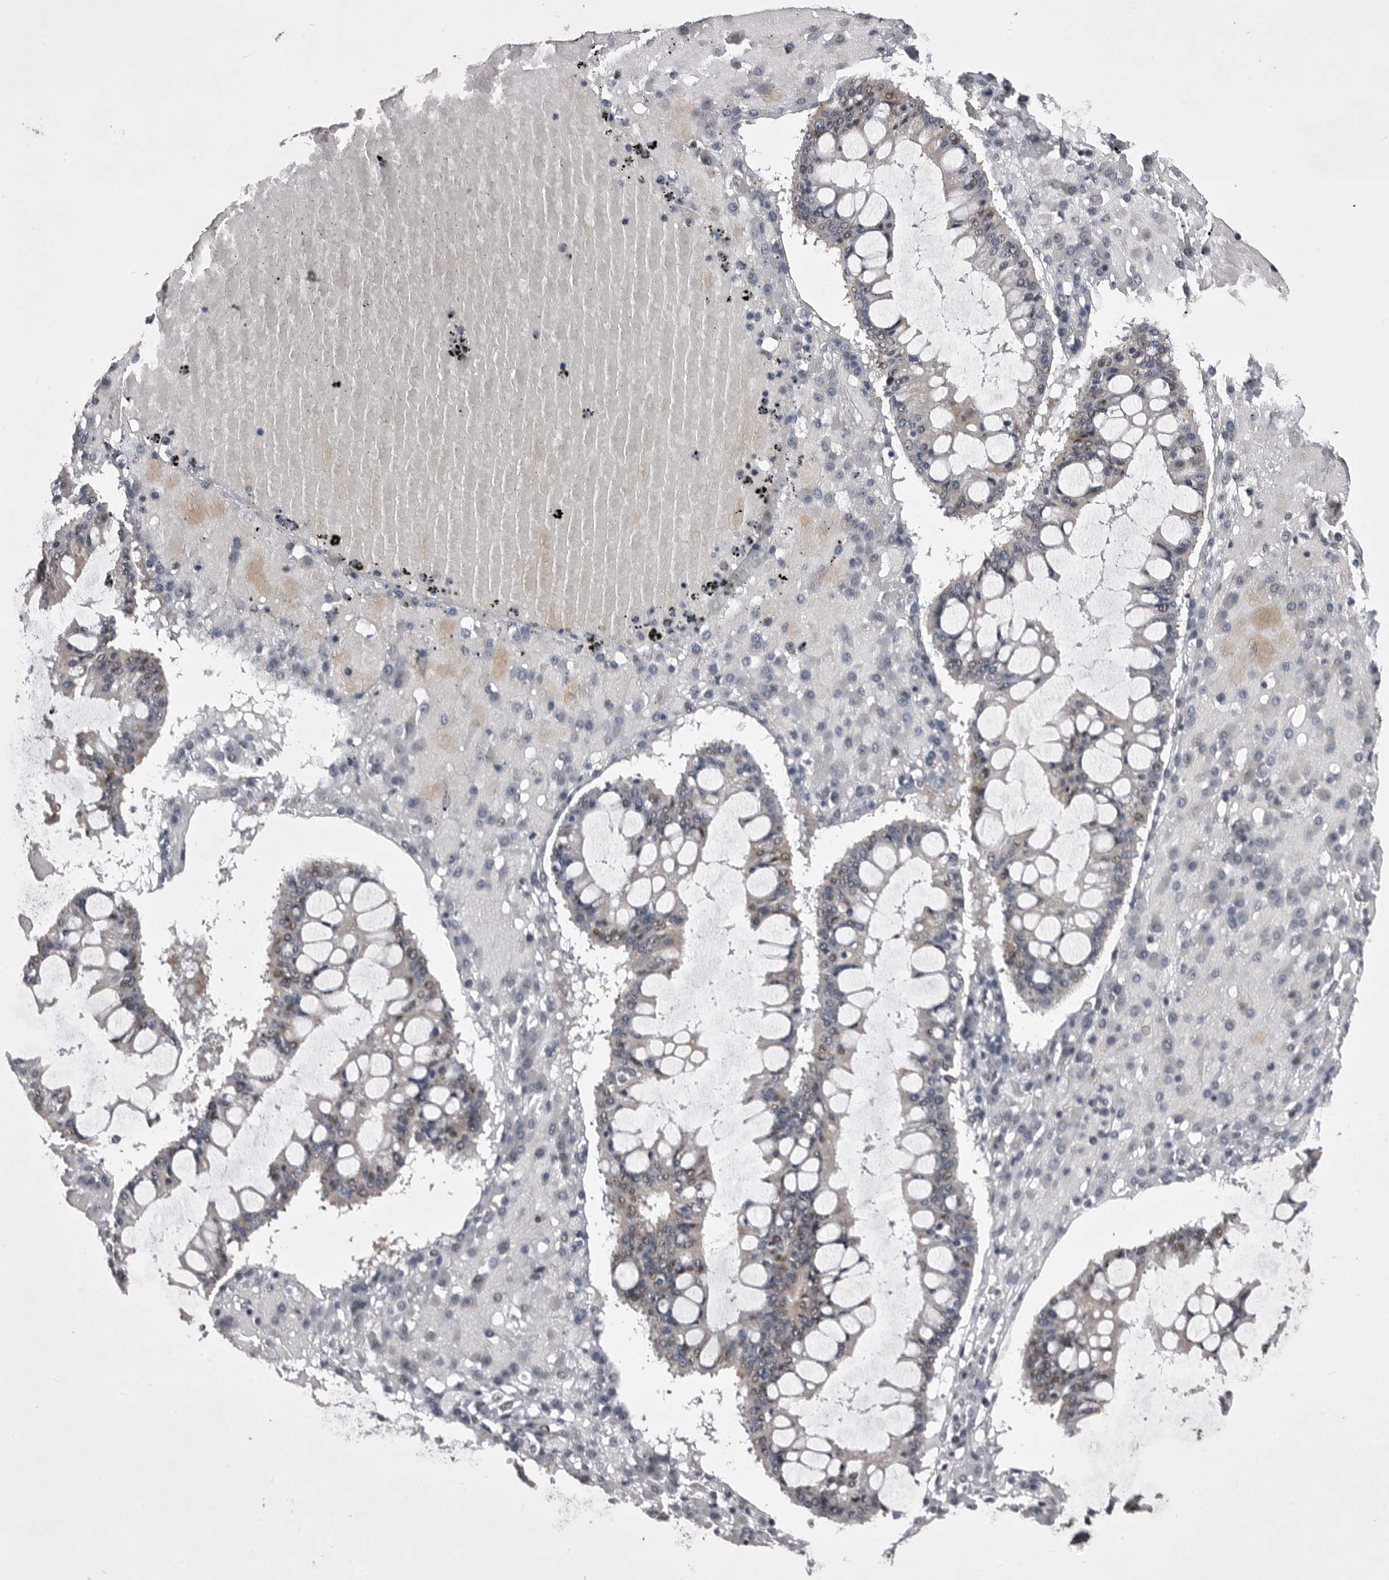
{"staining": {"intensity": "weak", "quantity": "<25%", "location": "cytoplasmic/membranous,nuclear"}, "tissue": "ovarian cancer", "cell_type": "Tumor cells", "image_type": "cancer", "snomed": [{"axis": "morphology", "description": "Cystadenocarcinoma, mucinous, NOS"}, {"axis": "topography", "description": "Ovary"}], "caption": "Photomicrograph shows no significant protein positivity in tumor cells of ovarian cancer (mucinous cystadenocarcinoma).", "gene": "PRPF3", "patient": {"sex": "female", "age": 73}}